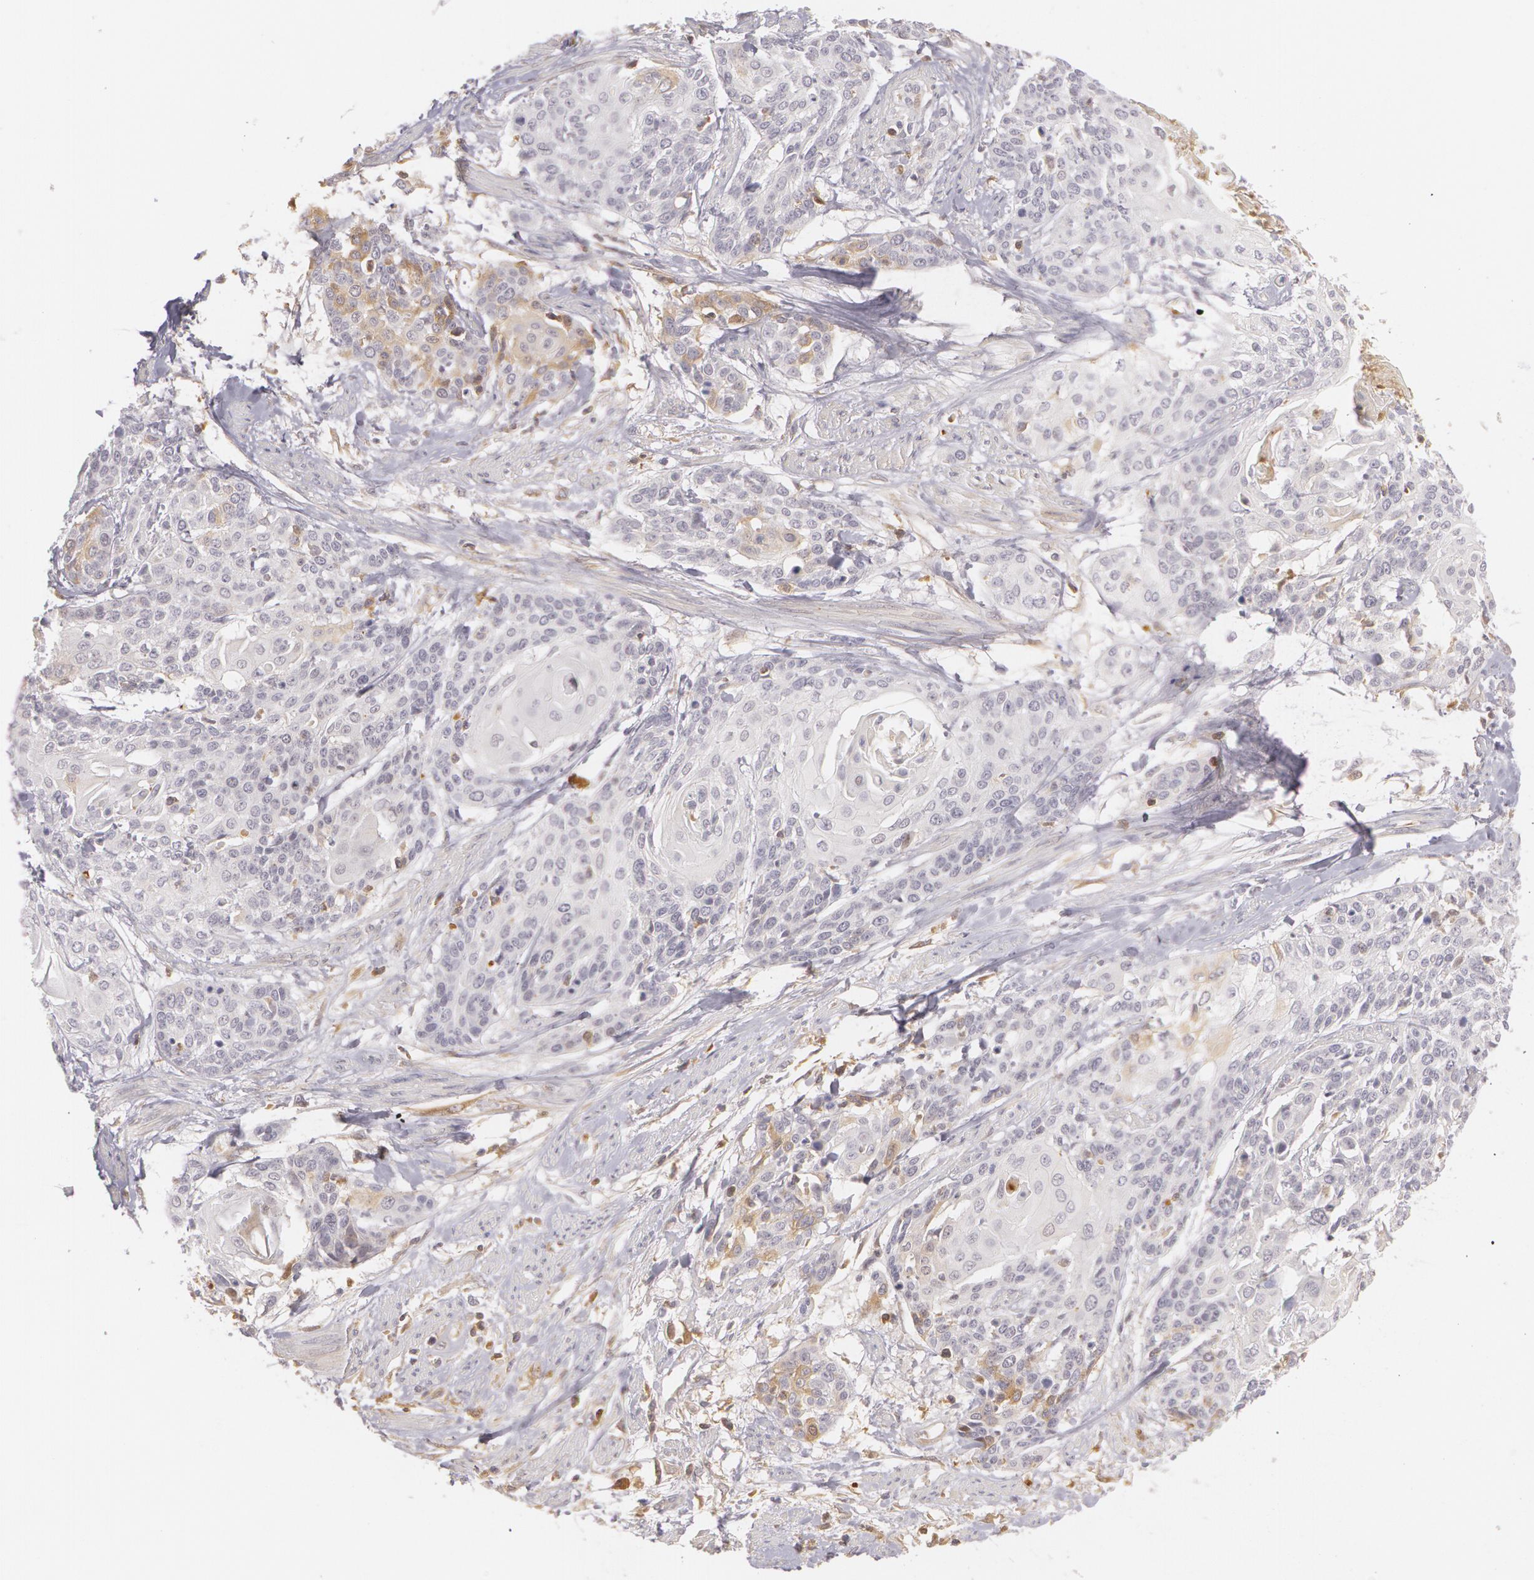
{"staining": {"intensity": "weak", "quantity": "<25%", "location": "cytoplasmic/membranous"}, "tissue": "cervical cancer", "cell_type": "Tumor cells", "image_type": "cancer", "snomed": [{"axis": "morphology", "description": "Squamous cell carcinoma, NOS"}, {"axis": "topography", "description": "Cervix"}], "caption": "Human cervical cancer stained for a protein using immunohistochemistry (IHC) demonstrates no positivity in tumor cells.", "gene": "LBP", "patient": {"sex": "female", "age": 57}}